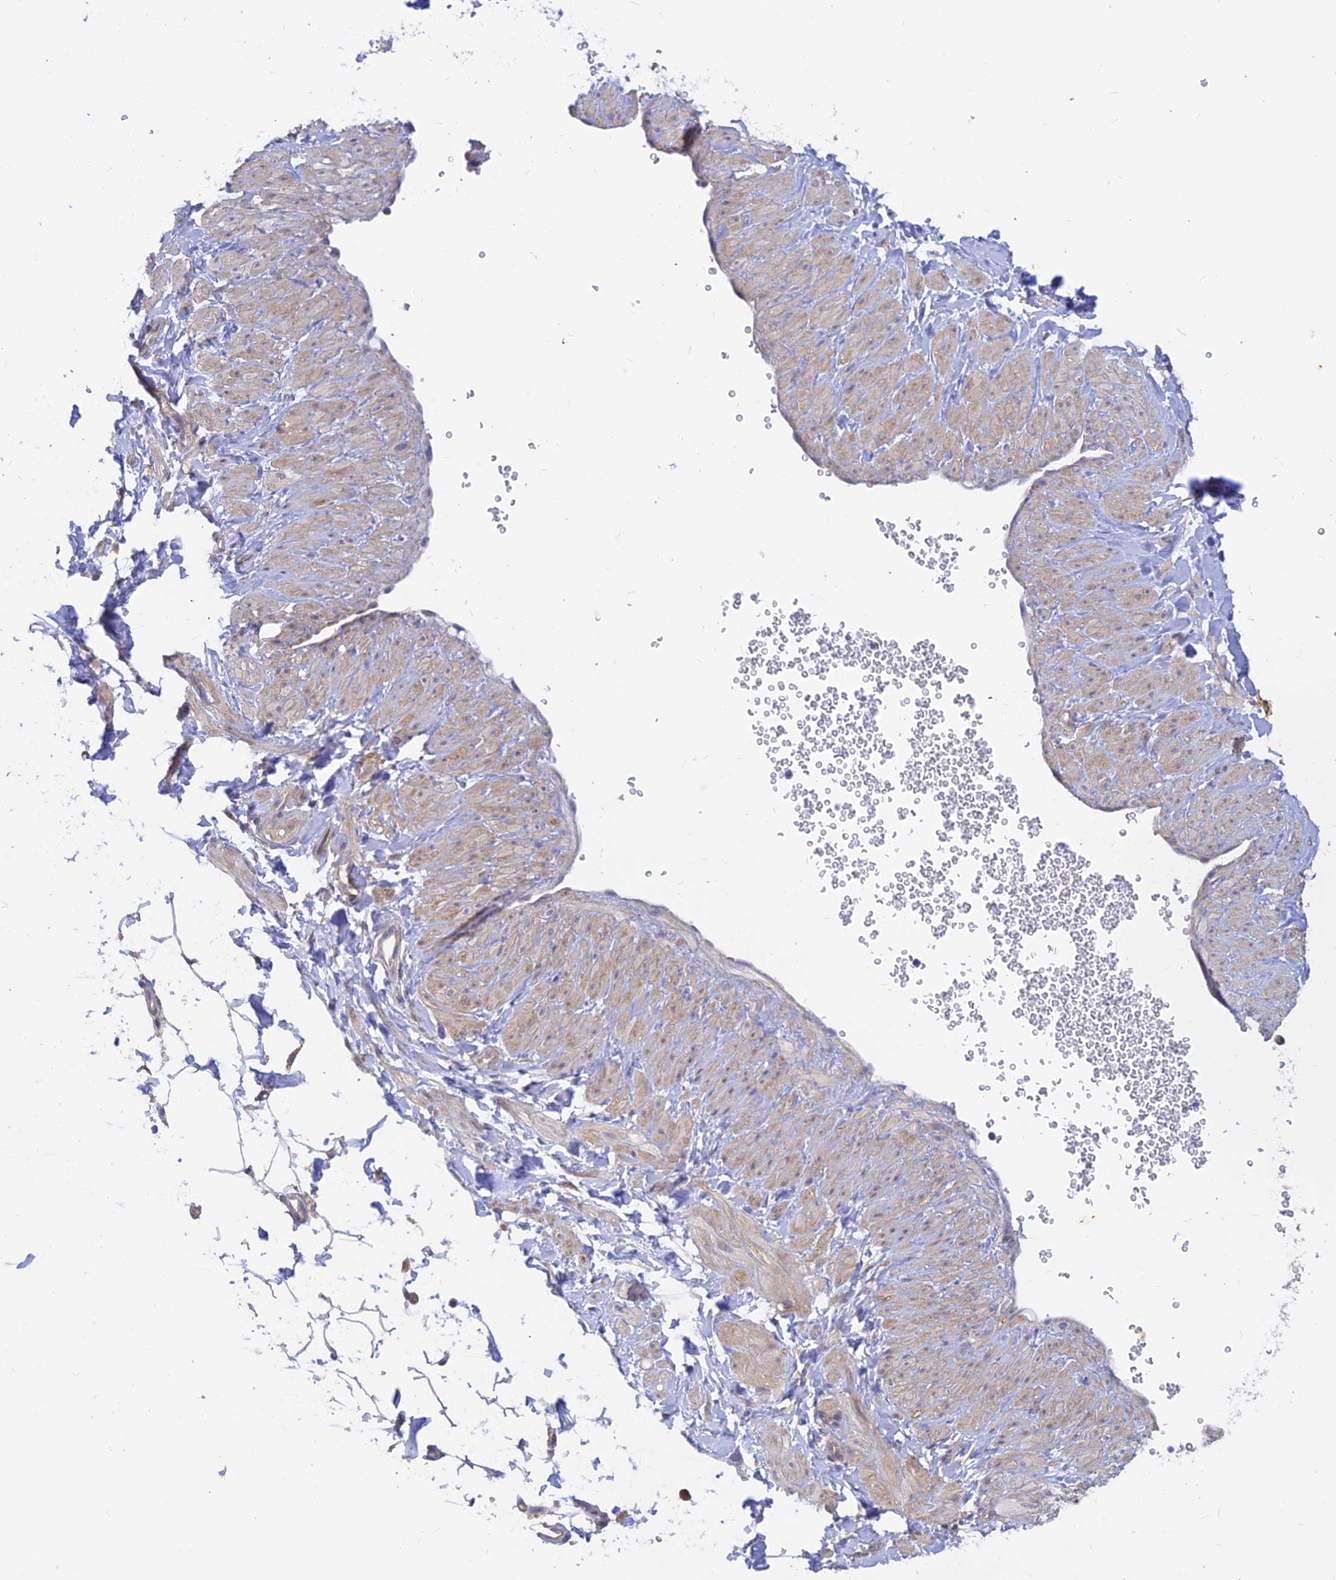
{"staining": {"intensity": "negative", "quantity": "none", "location": "none"}, "tissue": "adipose tissue", "cell_type": "Adipocytes", "image_type": "normal", "snomed": [{"axis": "morphology", "description": "Normal tissue, NOS"}, {"axis": "topography", "description": "Soft tissue"}, {"axis": "topography", "description": "Adipose tissue"}, {"axis": "topography", "description": "Vascular tissue"}, {"axis": "topography", "description": "Peripheral nerve tissue"}], "caption": "IHC histopathology image of benign adipose tissue: human adipose tissue stained with DAB shows no significant protein staining in adipocytes.", "gene": "DNAJC16", "patient": {"sex": "male", "age": 74}}